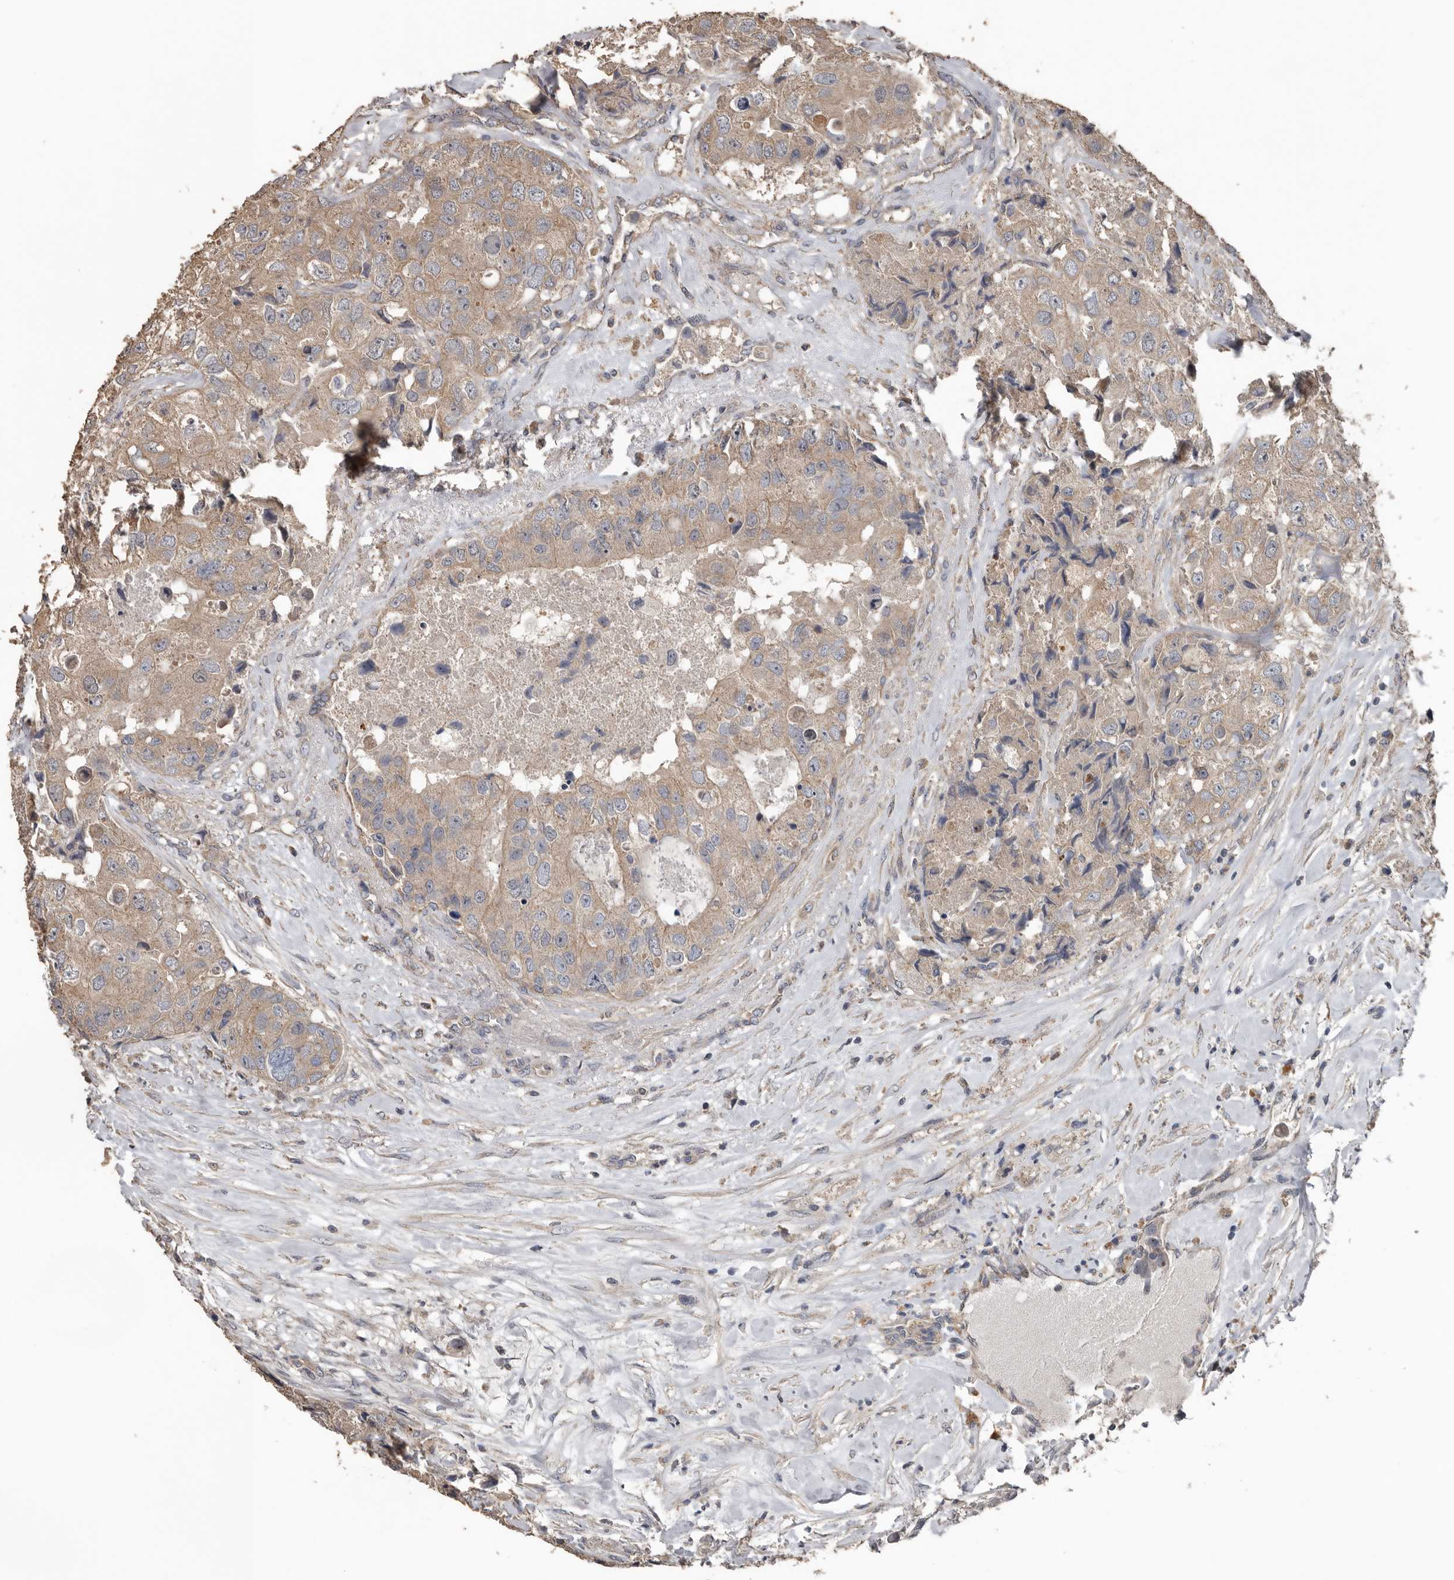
{"staining": {"intensity": "weak", "quantity": ">75%", "location": "cytoplasmic/membranous"}, "tissue": "breast cancer", "cell_type": "Tumor cells", "image_type": "cancer", "snomed": [{"axis": "morphology", "description": "Duct carcinoma"}, {"axis": "topography", "description": "Breast"}], "caption": "DAB (3,3'-diaminobenzidine) immunohistochemical staining of human breast cancer (invasive ductal carcinoma) displays weak cytoplasmic/membranous protein expression in approximately >75% of tumor cells.", "gene": "HYAL4", "patient": {"sex": "female", "age": 62}}